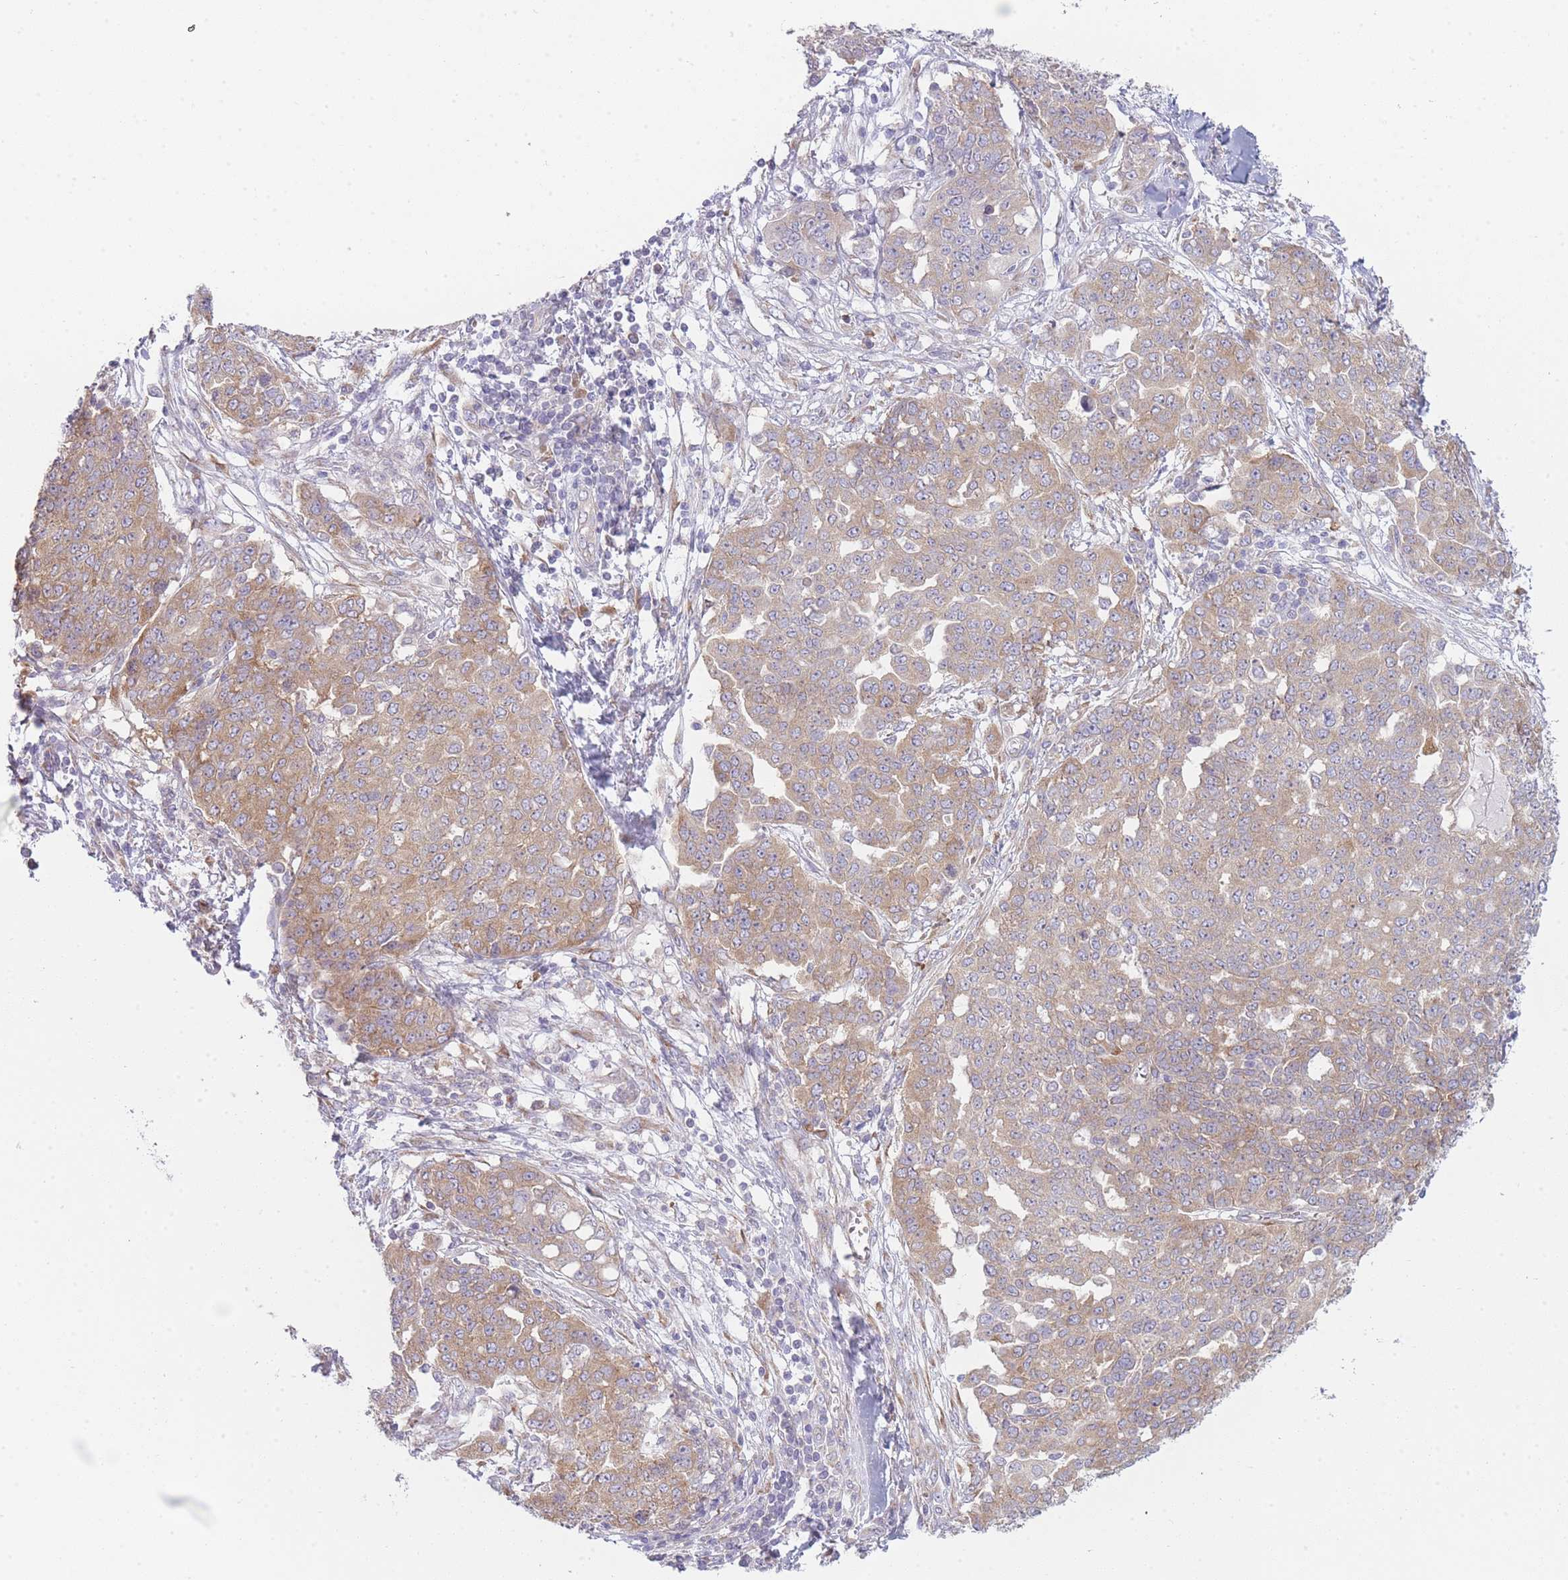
{"staining": {"intensity": "moderate", "quantity": ">75%", "location": "cytoplasmic/membranous"}, "tissue": "ovarian cancer", "cell_type": "Tumor cells", "image_type": "cancer", "snomed": [{"axis": "morphology", "description": "Cystadenocarcinoma, serous, NOS"}, {"axis": "topography", "description": "Soft tissue"}, {"axis": "topography", "description": "Ovary"}], "caption": "This is a micrograph of immunohistochemistry (IHC) staining of ovarian cancer, which shows moderate staining in the cytoplasmic/membranous of tumor cells.", "gene": "OR5L2", "patient": {"sex": "female", "age": 57}}